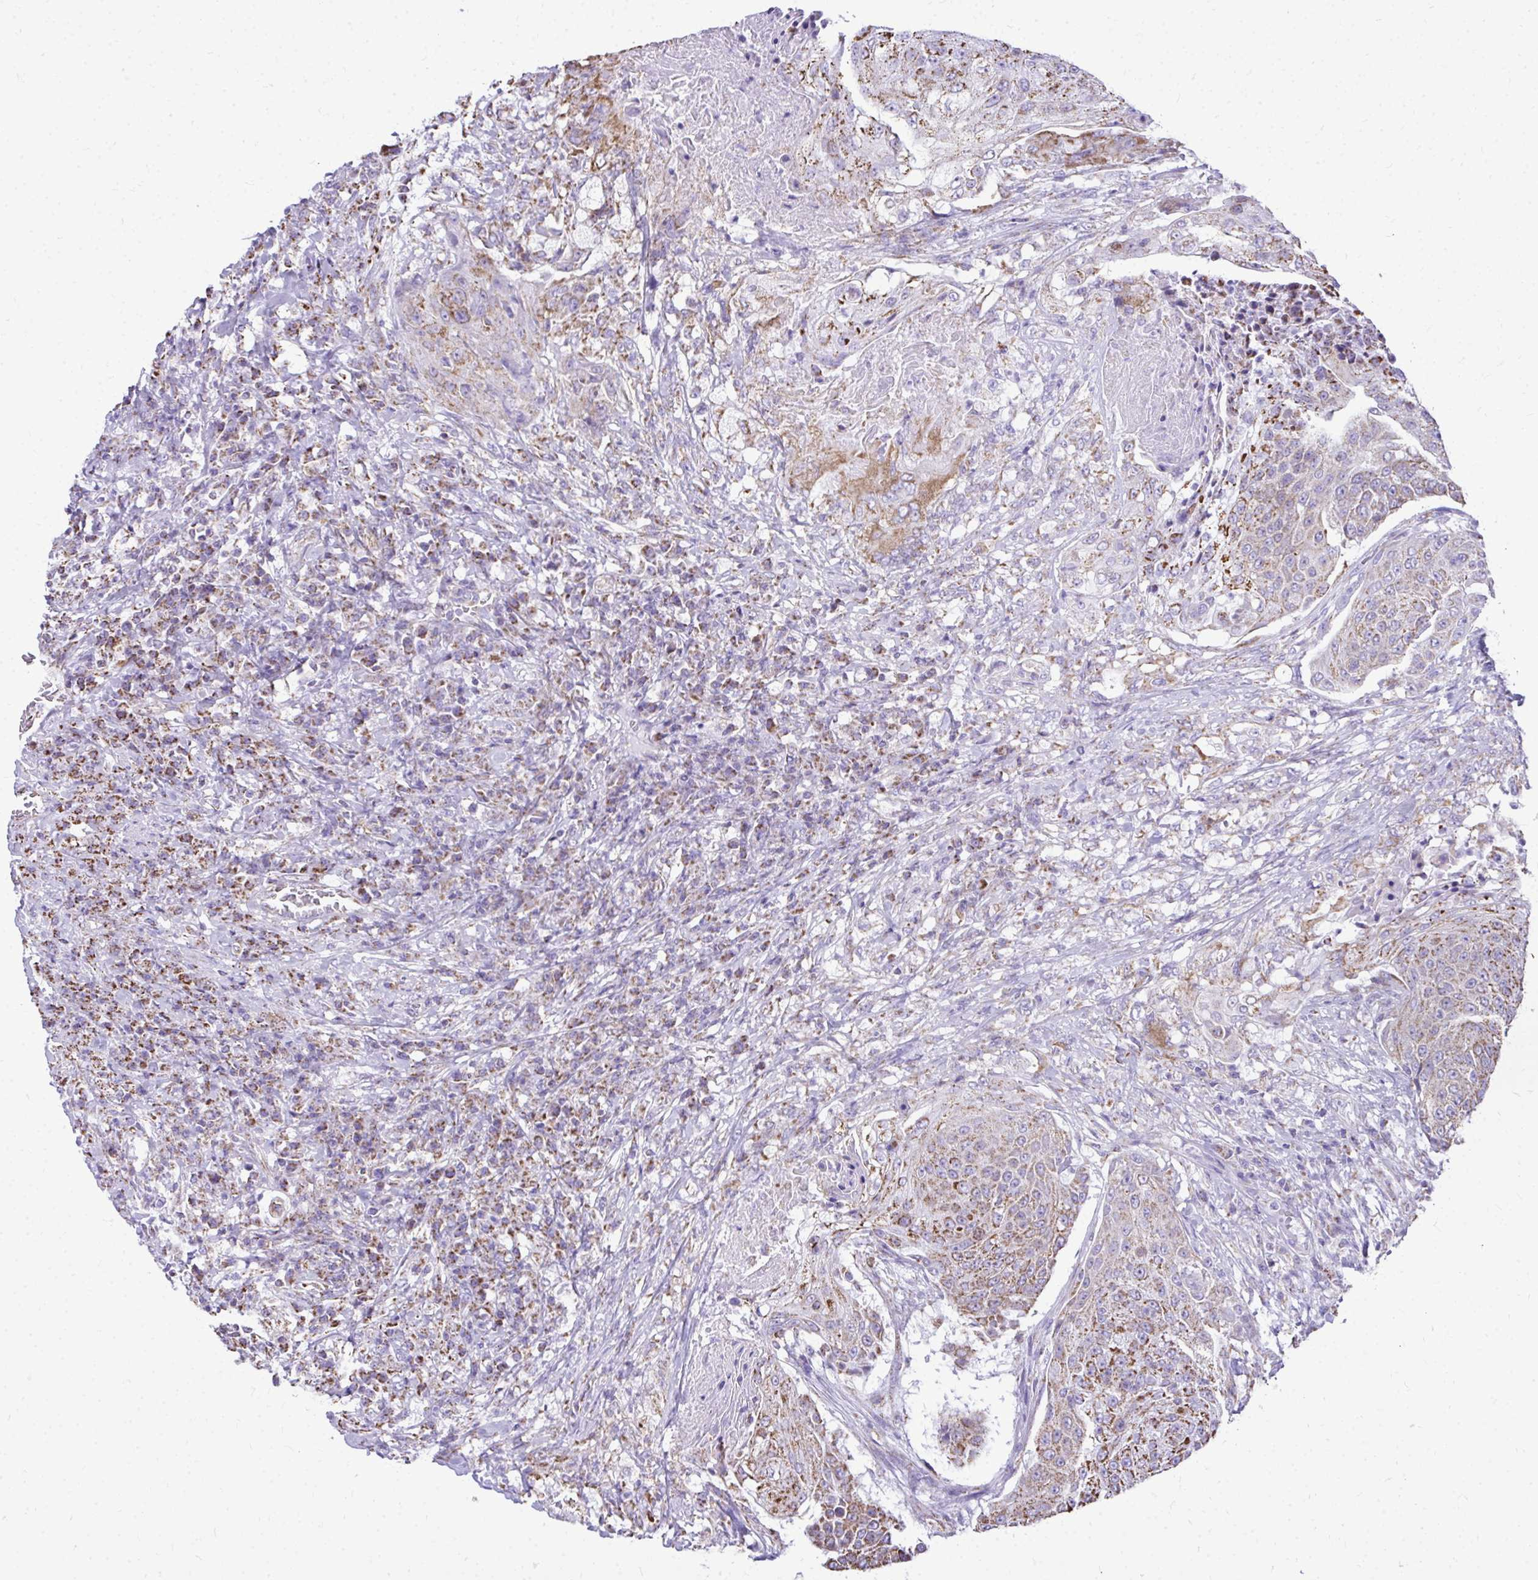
{"staining": {"intensity": "moderate", "quantity": "25%-75%", "location": "cytoplasmic/membranous"}, "tissue": "urothelial cancer", "cell_type": "Tumor cells", "image_type": "cancer", "snomed": [{"axis": "morphology", "description": "Urothelial carcinoma, High grade"}, {"axis": "topography", "description": "Urinary bladder"}], "caption": "The photomicrograph demonstrates staining of urothelial carcinoma (high-grade), revealing moderate cytoplasmic/membranous protein staining (brown color) within tumor cells.", "gene": "MPZL2", "patient": {"sex": "female", "age": 63}}